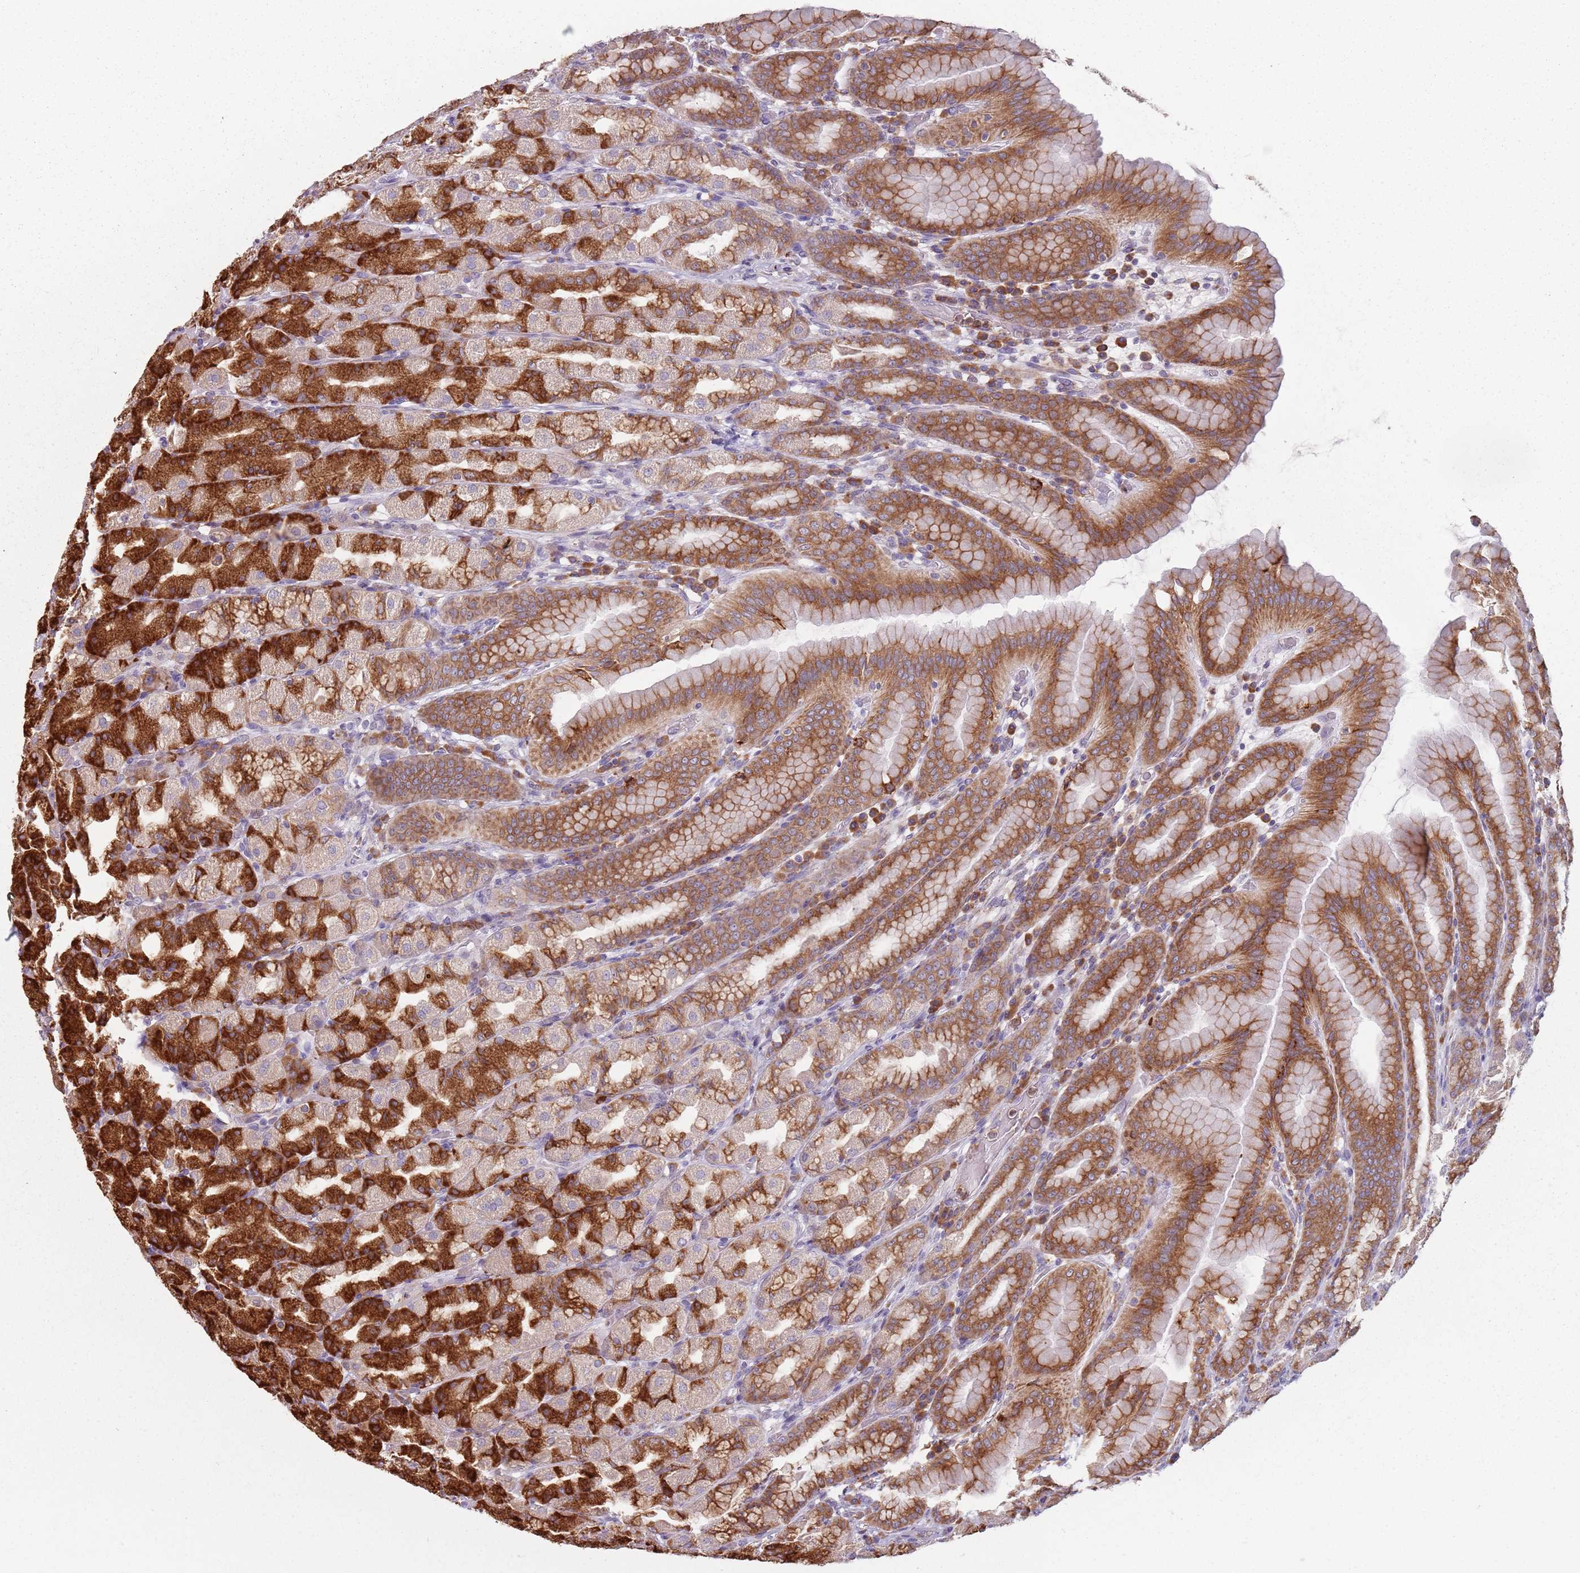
{"staining": {"intensity": "strong", "quantity": "25%-75%", "location": "cytoplasmic/membranous"}, "tissue": "stomach", "cell_type": "Glandular cells", "image_type": "normal", "snomed": [{"axis": "morphology", "description": "Normal tissue, NOS"}, {"axis": "topography", "description": "Stomach, upper"}], "caption": "Immunohistochemical staining of unremarkable human stomach demonstrates high levels of strong cytoplasmic/membranous positivity in approximately 25%-75% of glandular cells.", "gene": "RPS9", "patient": {"sex": "male", "age": 68}}